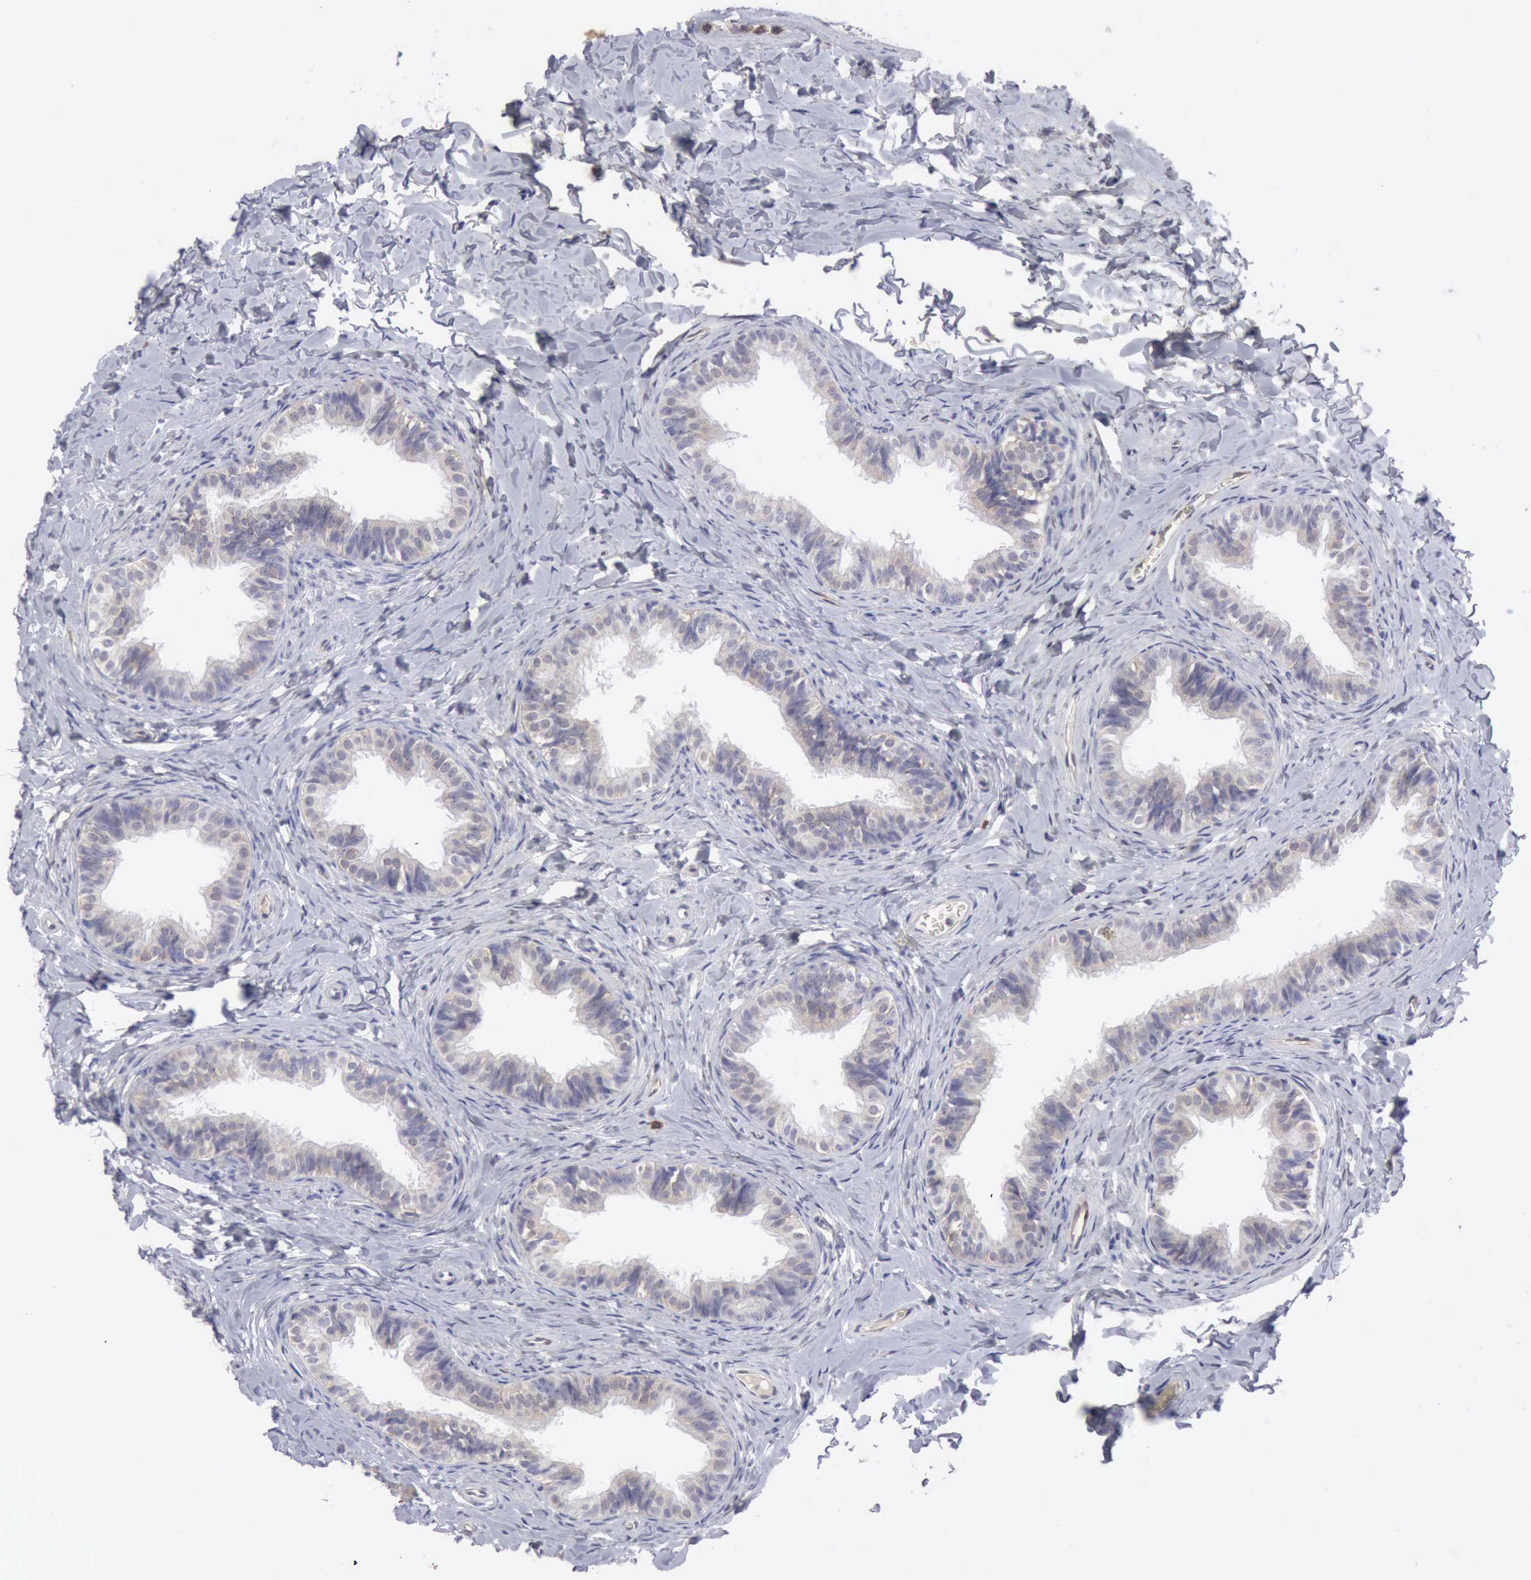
{"staining": {"intensity": "negative", "quantity": "none", "location": "none"}, "tissue": "epididymis", "cell_type": "Glandular cells", "image_type": "normal", "snomed": [{"axis": "morphology", "description": "Normal tissue, NOS"}, {"axis": "topography", "description": "Epididymis"}], "caption": "Immunohistochemistry image of normal epididymis: human epididymis stained with DAB reveals no significant protein positivity in glandular cells.", "gene": "TFRC", "patient": {"sex": "male", "age": 26}}